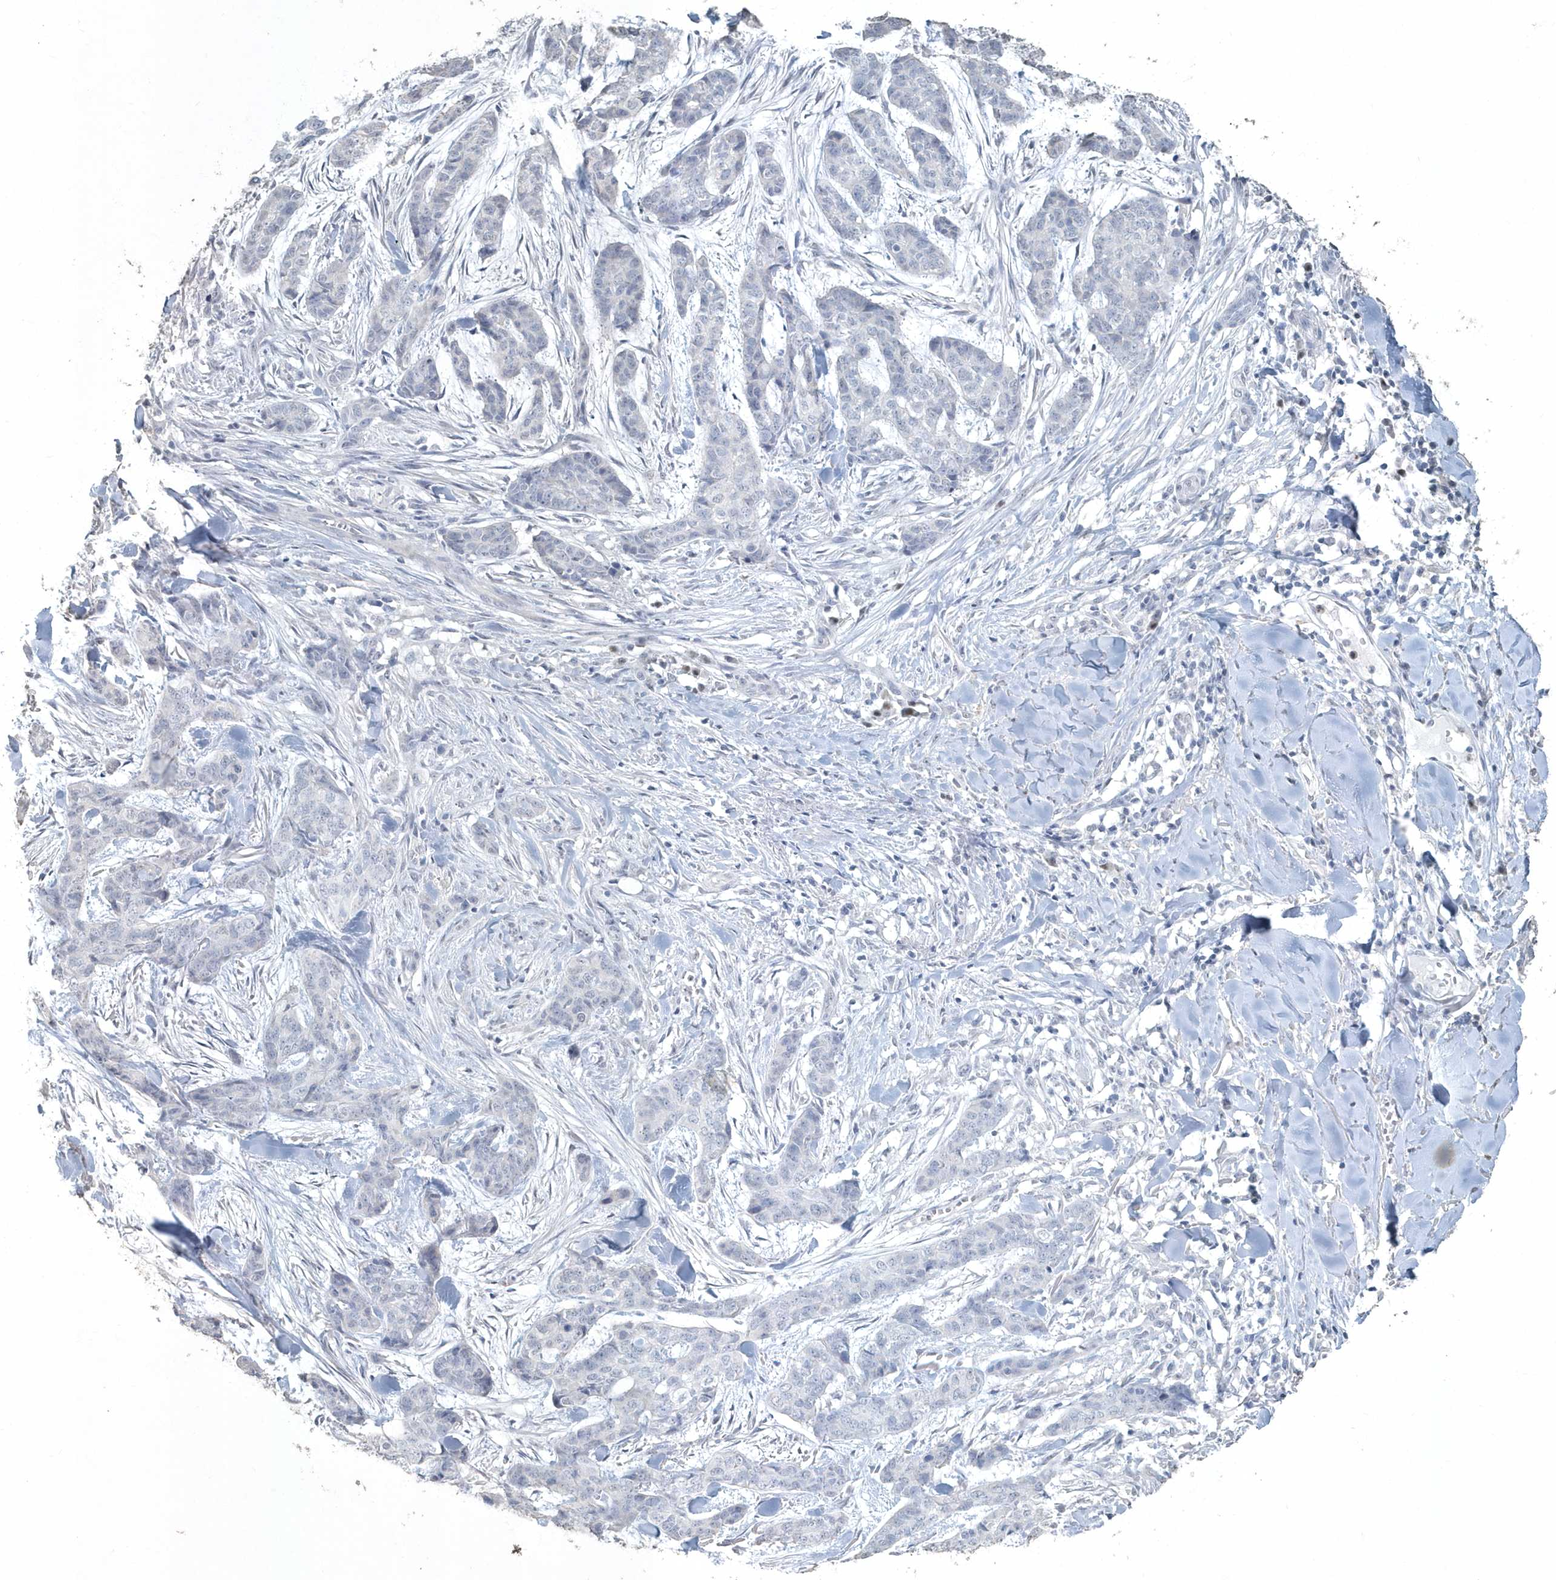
{"staining": {"intensity": "negative", "quantity": "none", "location": "none"}, "tissue": "skin cancer", "cell_type": "Tumor cells", "image_type": "cancer", "snomed": [{"axis": "morphology", "description": "Basal cell carcinoma"}, {"axis": "topography", "description": "Skin"}], "caption": "Skin cancer stained for a protein using immunohistochemistry reveals no expression tumor cells.", "gene": "MYOT", "patient": {"sex": "female", "age": 64}}